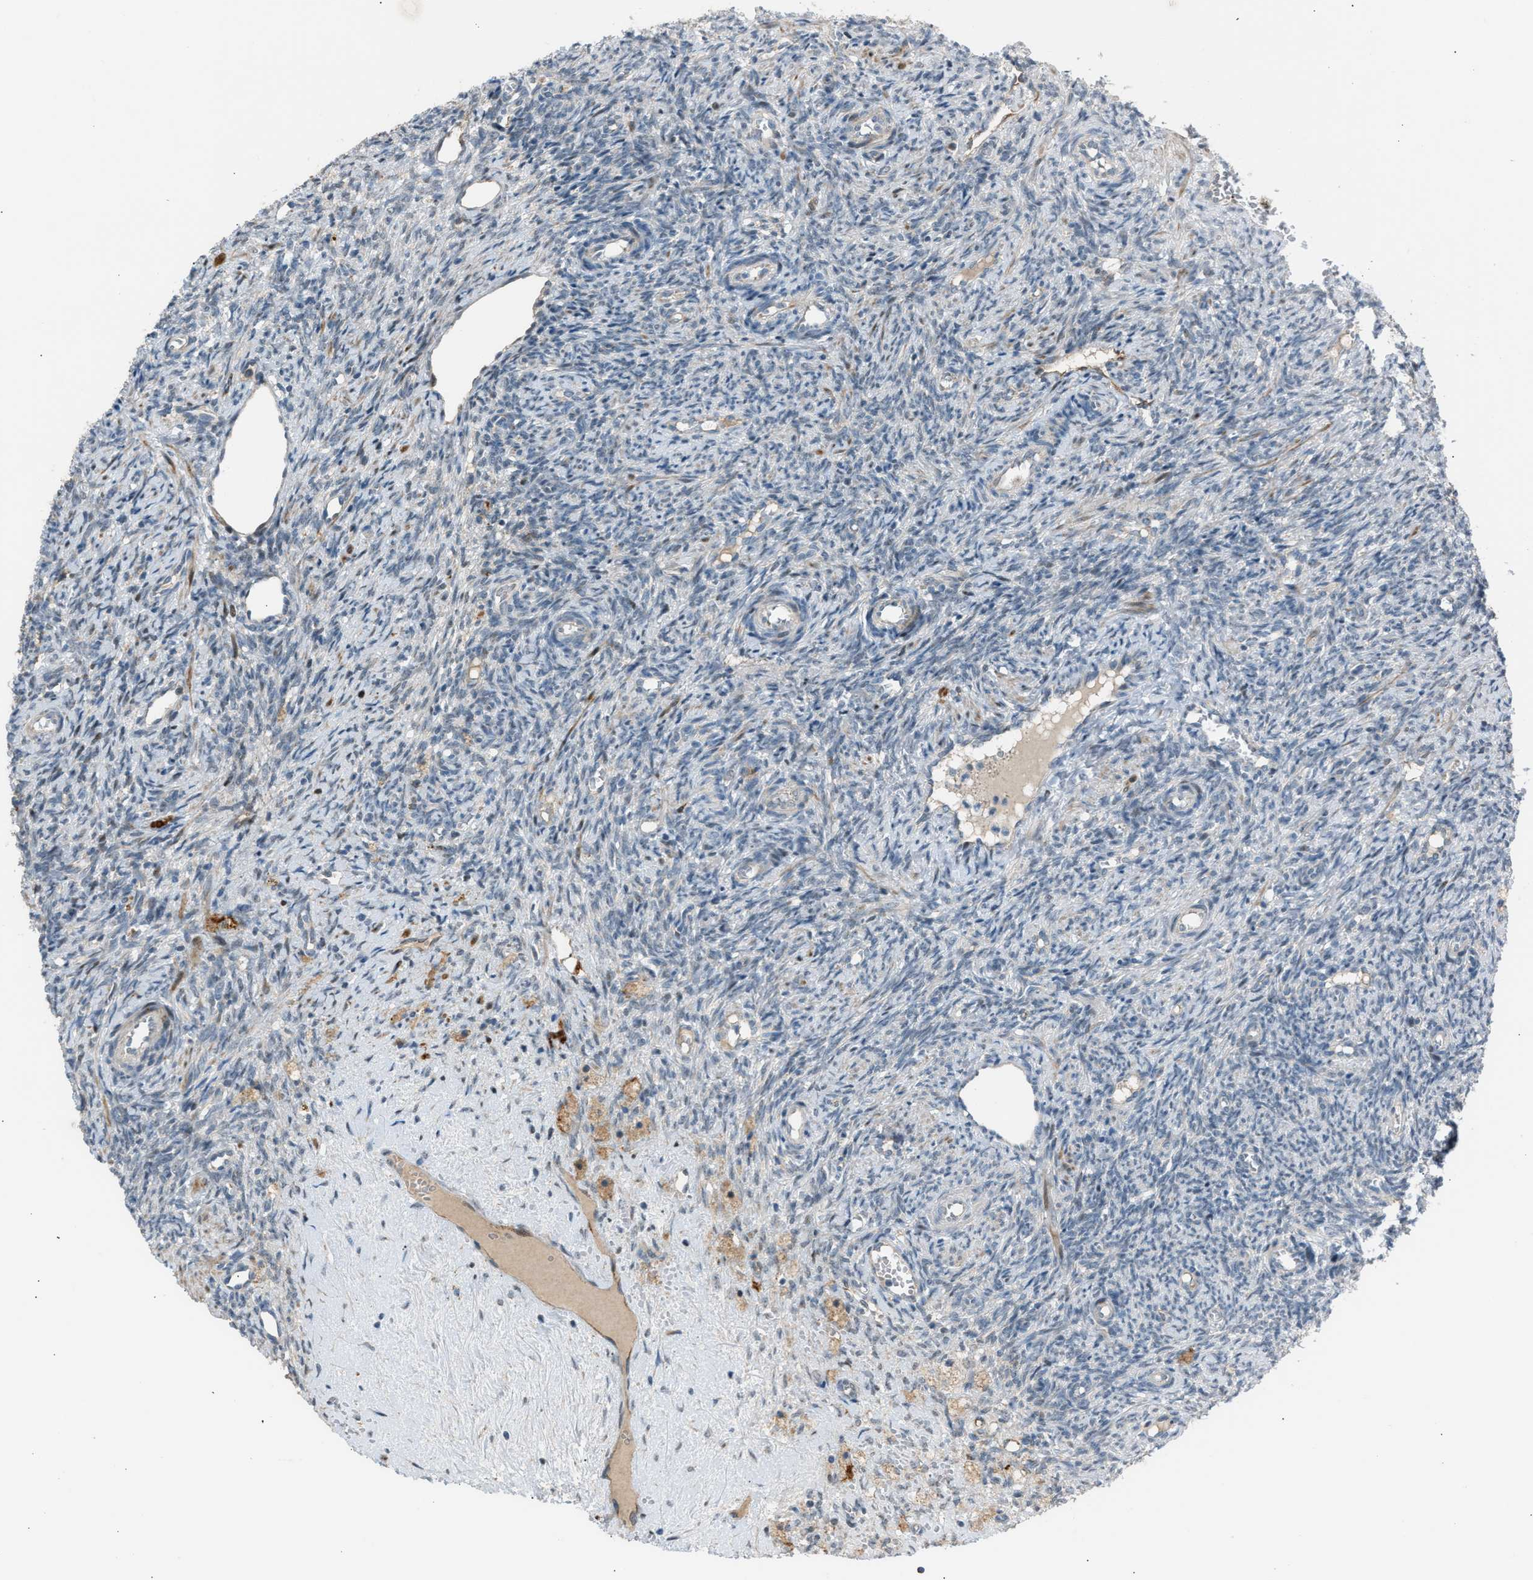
{"staining": {"intensity": "moderate", "quantity": "25%-75%", "location": "cytoplasmic/membranous"}, "tissue": "ovary", "cell_type": "Follicle cells", "image_type": "normal", "snomed": [{"axis": "morphology", "description": "Normal tissue, NOS"}, {"axis": "topography", "description": "Ovary"}], "caption": "Ovary stained with immunohistochemistry (IHC) reveals moderate cytoplasmic/membranous staining in about 25%-75% of follicle cells.", "gene": "VPS41", "patient": {"sex": "female", "age": 41}}